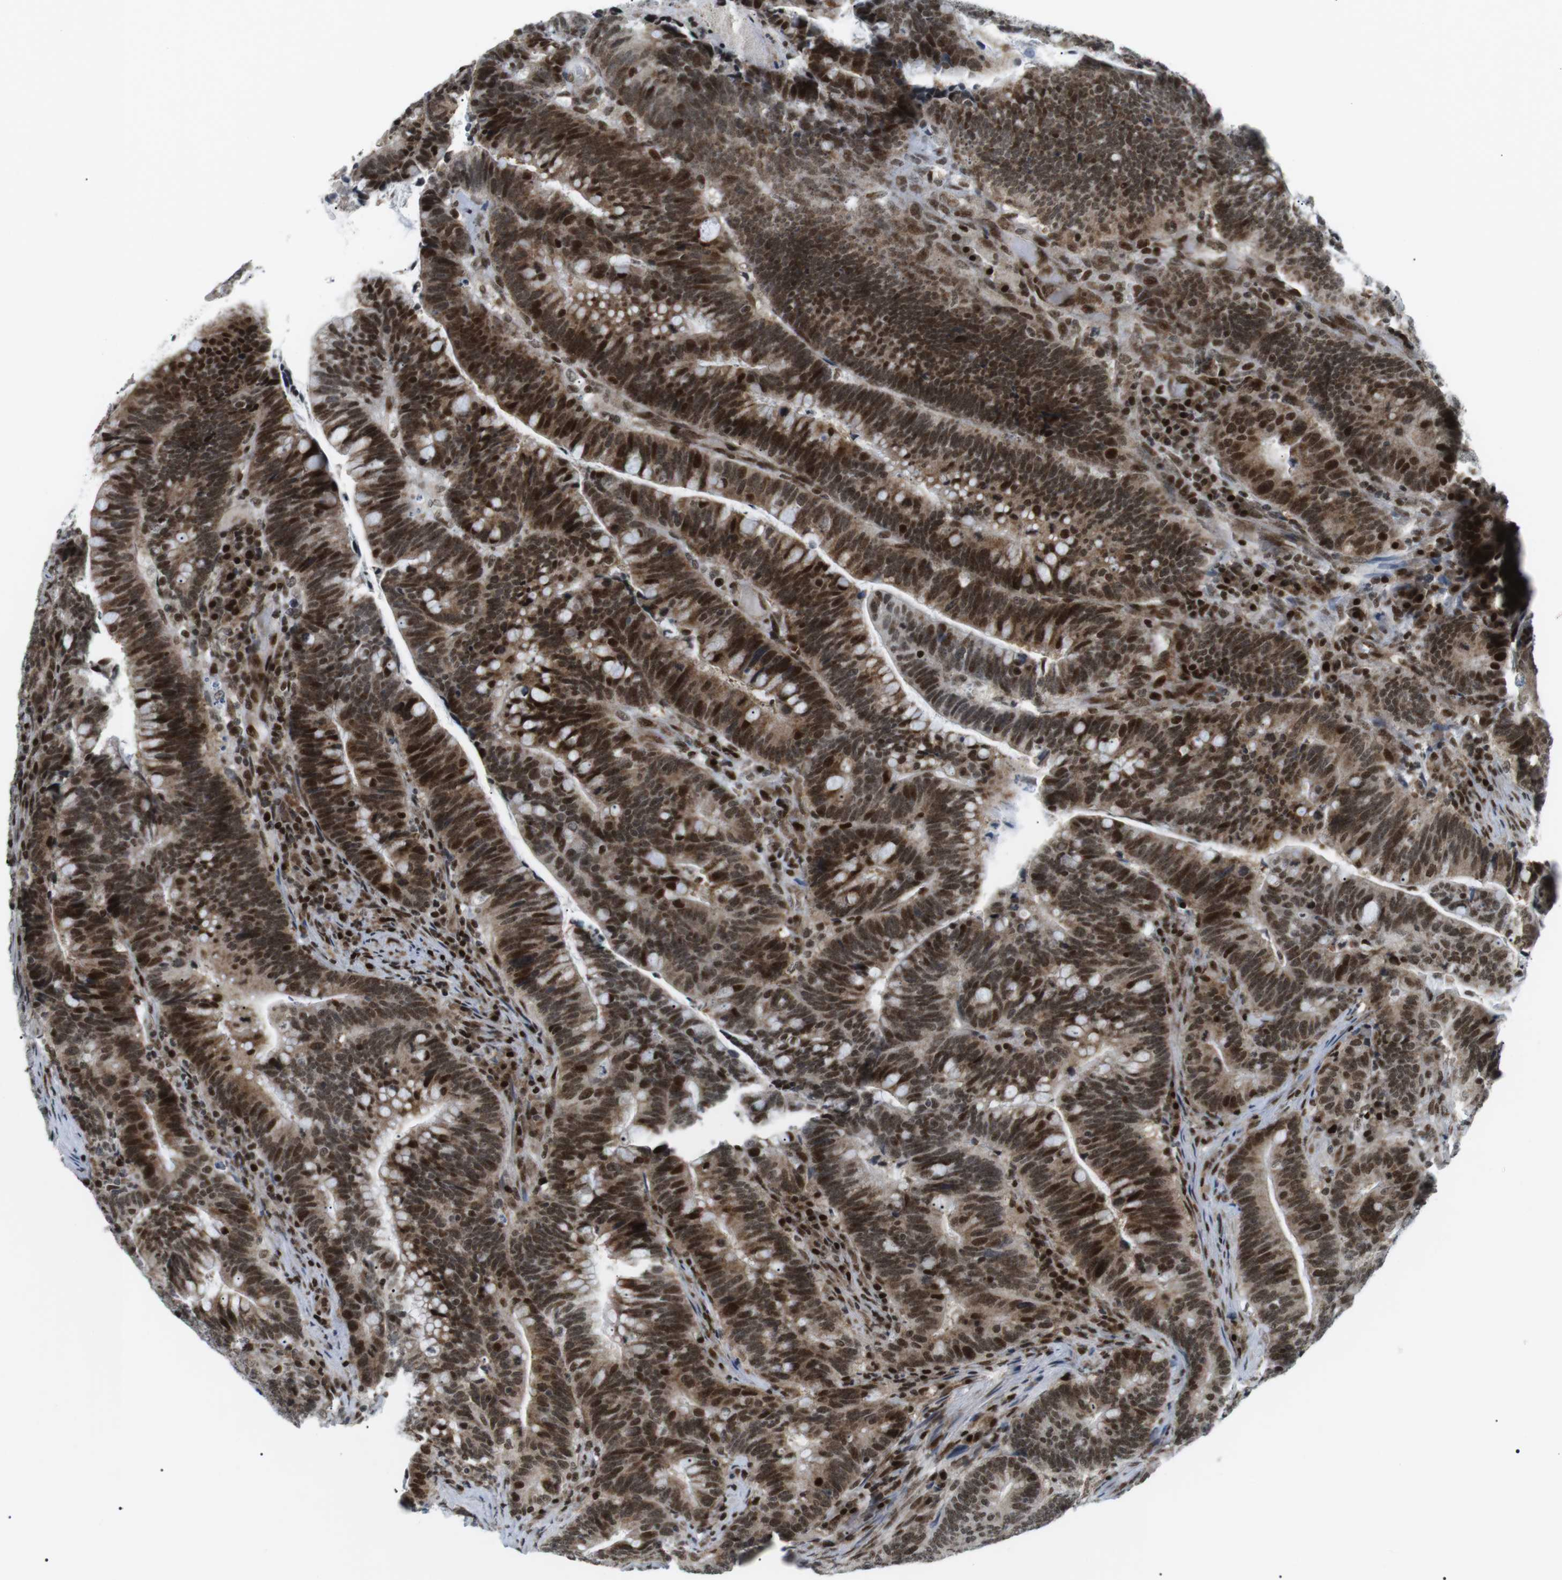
{"staining": {"intensity": "strong", "quantity": ">75%", "location": "cytoplasmic/membranous,nuclear"}, "tissue": "colorectal cancer", "cell_type": "Tumor cells", "image_type": "cancer", "snomed": [{"axis": "morphology", "description": "Normal tissue, NOS"}, {"axis": "morphology", "description": "Adenocarcinoma, NOS"}, {"axis": "topography", "description": "Colon"}], "caption": "Protein positivity by immunohistochemistry (IHC) reveals strong cytoplasmic/membranous and nuclear expression in approximately >75% of tumor cells in colorectal cancer. Using DAB (3,3'-diaminobenzidine) (brown) and hematoxylin (blue) stains, captured at high magnification using brightfield microscopy.", "gene": "CDC27", "patient": {"sex": "female", "age": 66}}